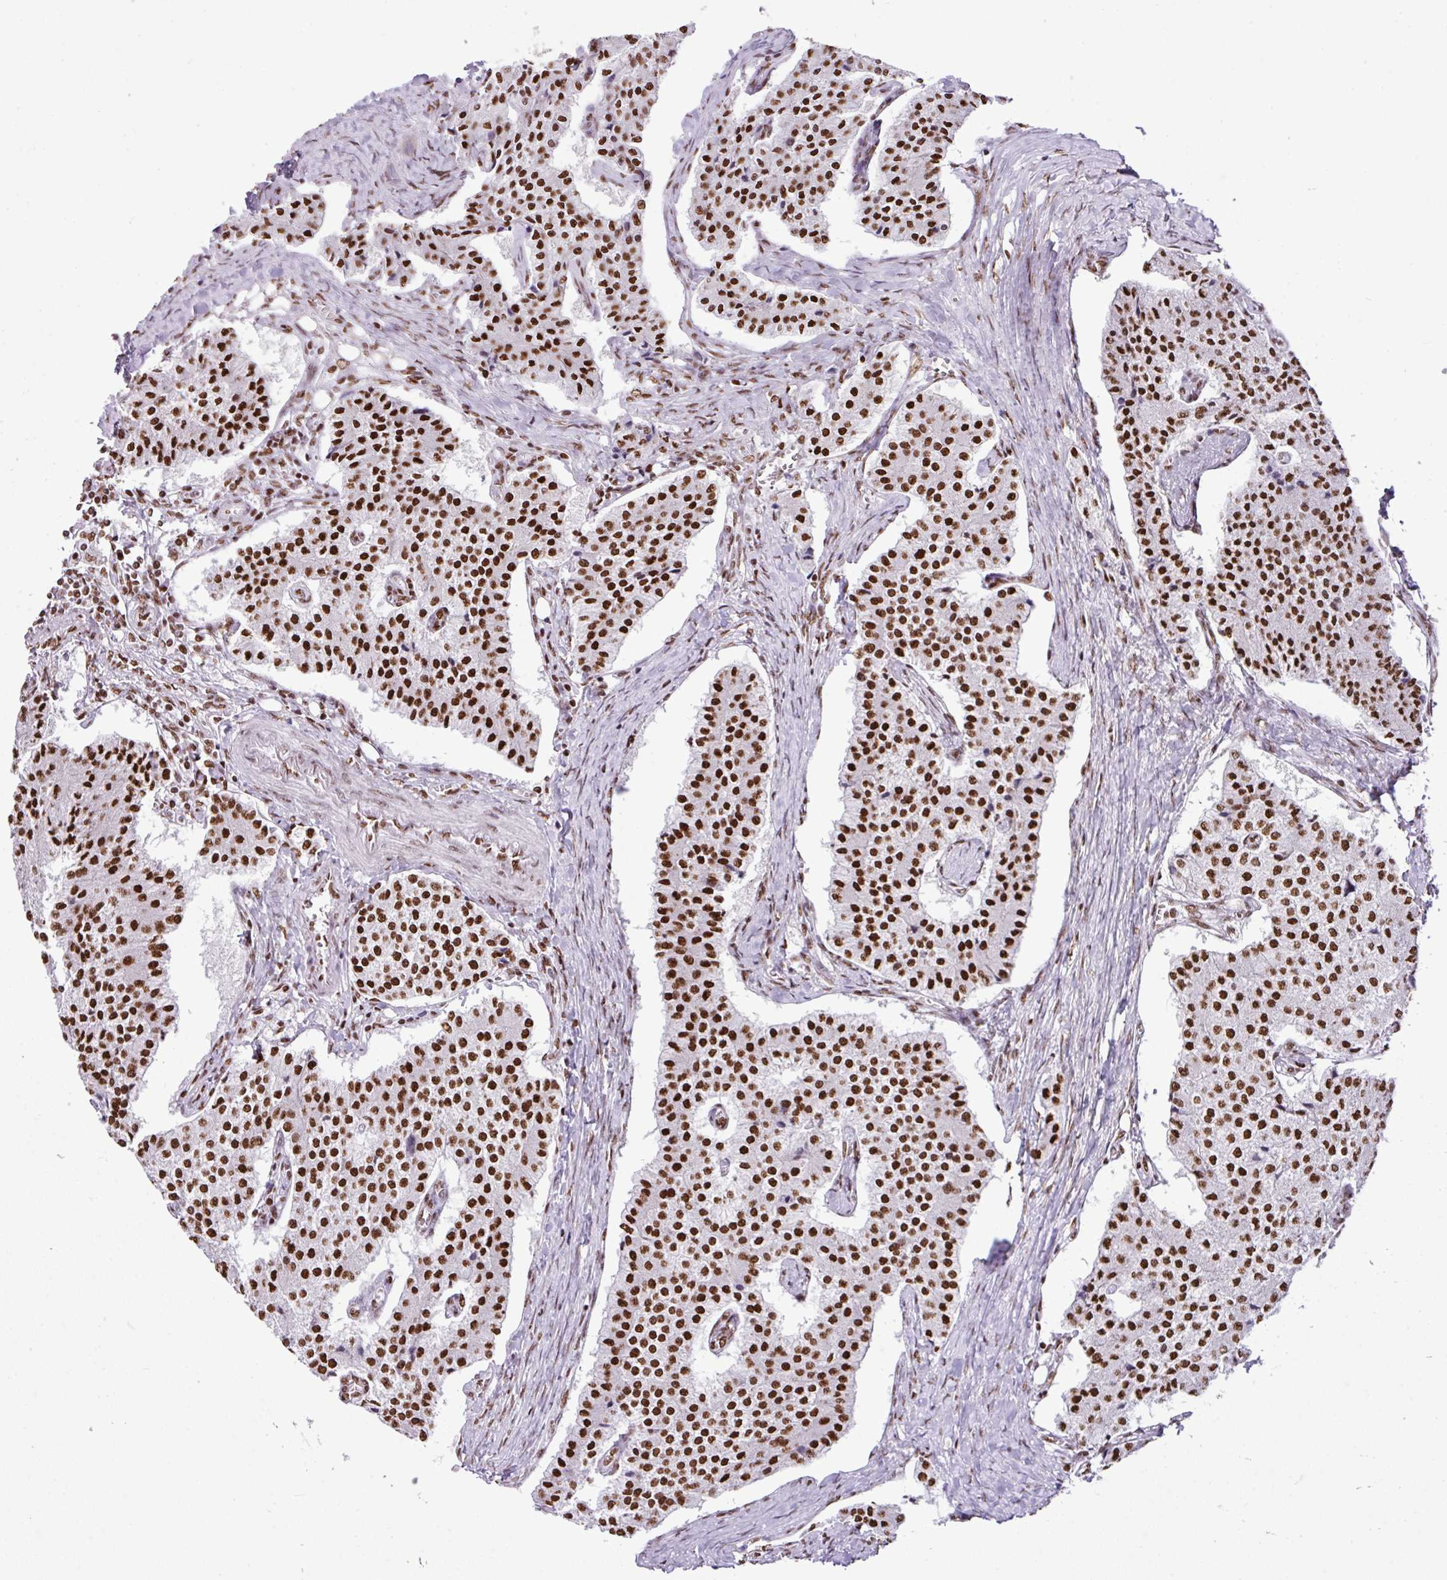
{"staining": {"intensity": "moderate", "quantity": ">75%", "location": "nuclear"}, "tissue": "carcinoid", "cell_type": "Tumor cells", "image_type": "cancer", "snomed": [{"axis": "morphology", "description": "Carcinoid, malignant, NOS"}, {"axis": "topography", "description": "Colon"}], "caption": "Human carcinoid stained with a brown dye displays moderate nuclear positive positivity in about >75% of tumor cells.", "gene": "RARG", "patient": {"sex": "female", "age": 52}}